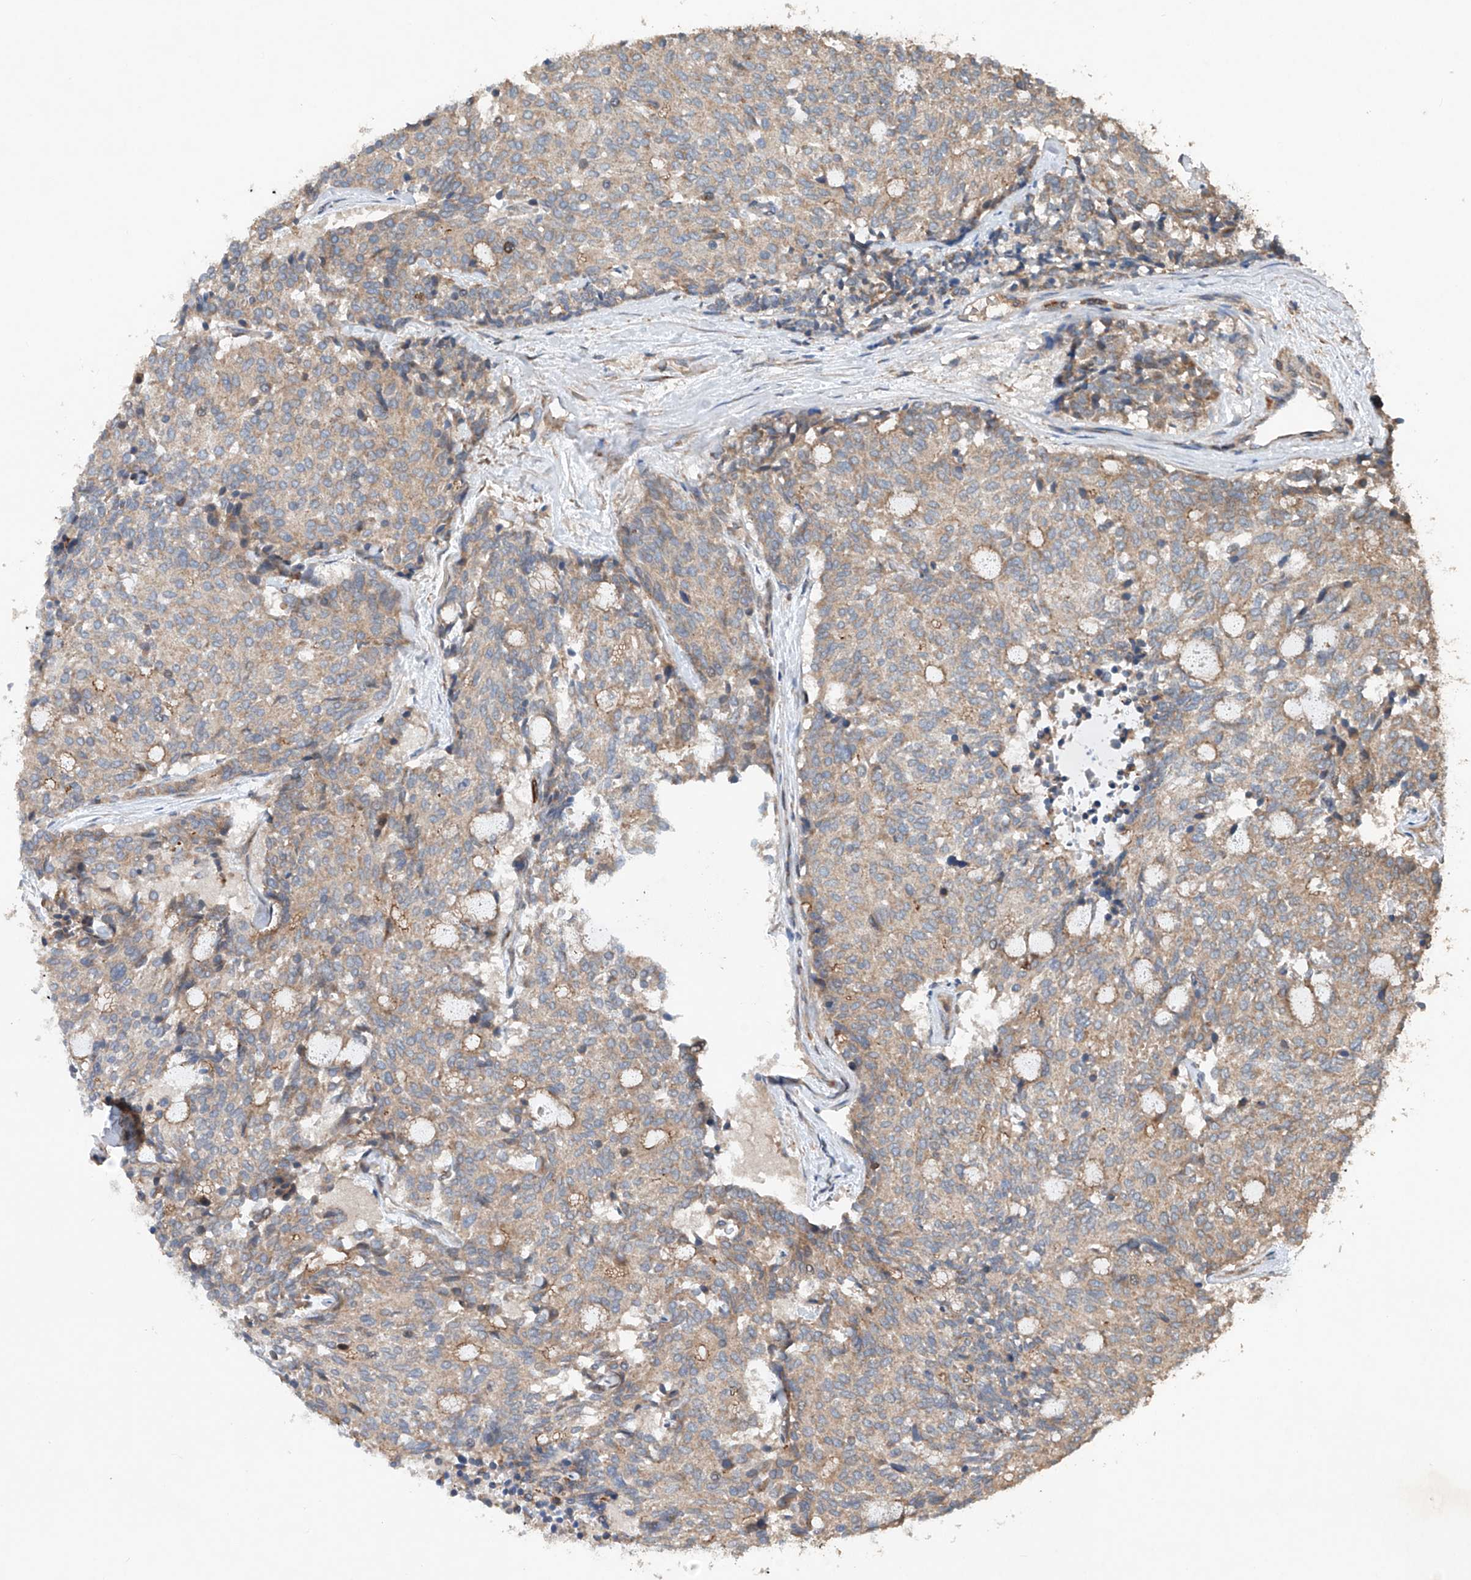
{"staining": {"intensity": "weak", "quantity": "25%-75%", "location": "cytoplasmic/membranous"}, "tissue": "carcinoid", "cell_type": "Tumor cells", "image_type": "cancer", "snomed": [{"axis": "morphology", "description": "Carcinoid, malignant, NOS"}, {"axis": "topography", "description": "Pancreas"}], "caption": "Immunohistochemical staining of malignant carcinoid demonstrates low levels of weak cytoplasmic/membranous protein positivity in approximately 25%-75% of tumor cells. (DAB = brown stain, brightfield microscopy at high magnification).", "gene": "CEP85L", "patient": {"sex": "female", "age": 54}}